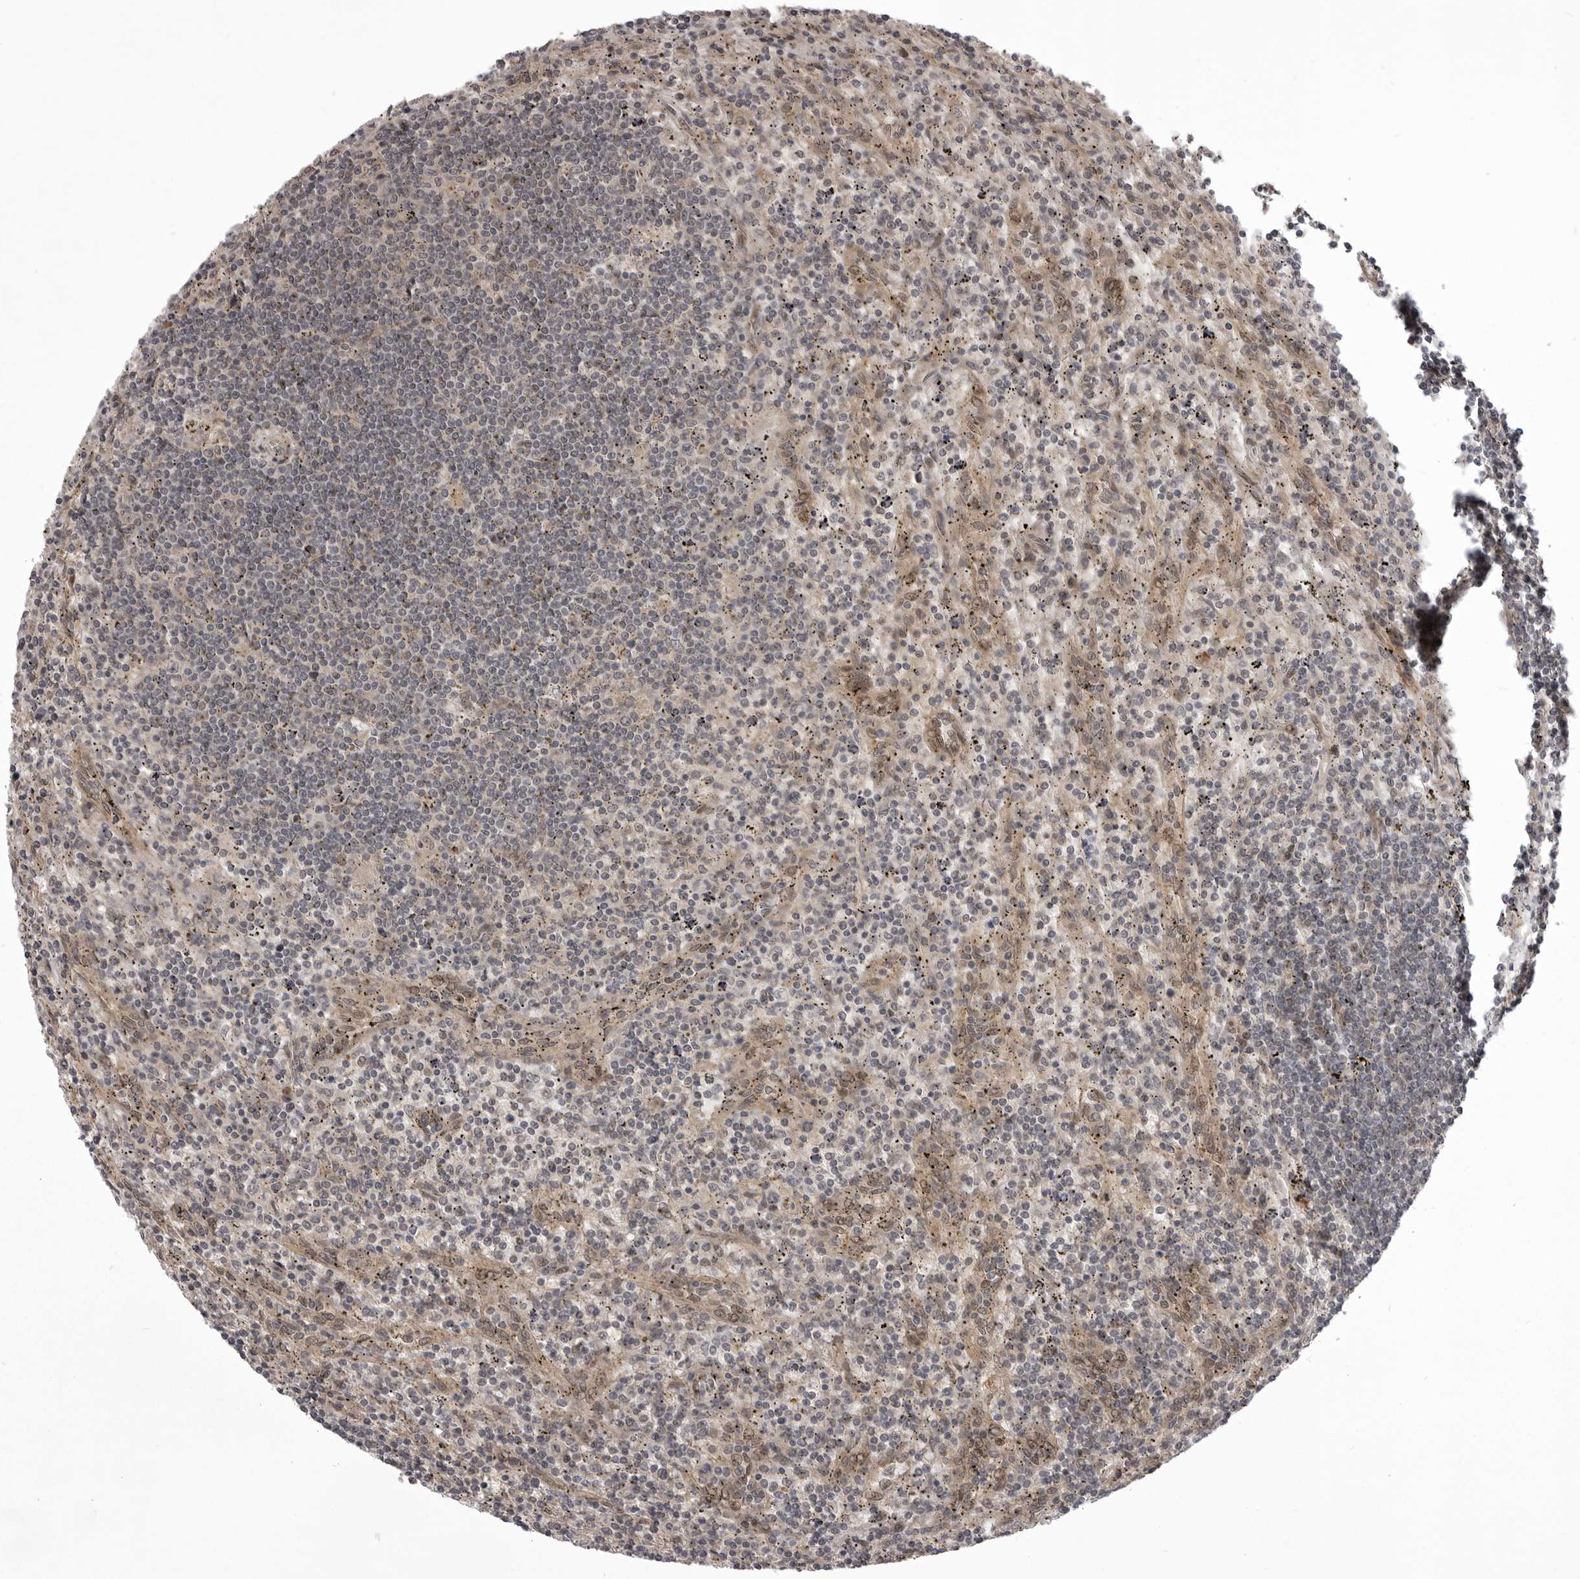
{"staining": {"intensity": "negative", "quantity": "none", "location": "none"}, "tissue": "lymphoma", "cell_type": "Tumor cells", "image_type": "cancer", "snomed": [{"axis": "morphology", "description": "Malignant lymphoma, non-Hodgkin's type, Low grade"}, {"axis": "topography", "description": "Spleen"}], "caption": "High power microscopy histopathology image of an IHC micrograph of malignant lymphoma, non-Hodgkin's type (low-grade), revealing no significant positivity in tumor cells. The staining was performed using DAB (3,3'-diaminobenzidine) to visualize the protein expression in brown, while the nuclei were stained in blue with hematoxylin (Magnification: 20x).", "gene": "SNX16", "patient": {"sex": "male", "age": 76}}